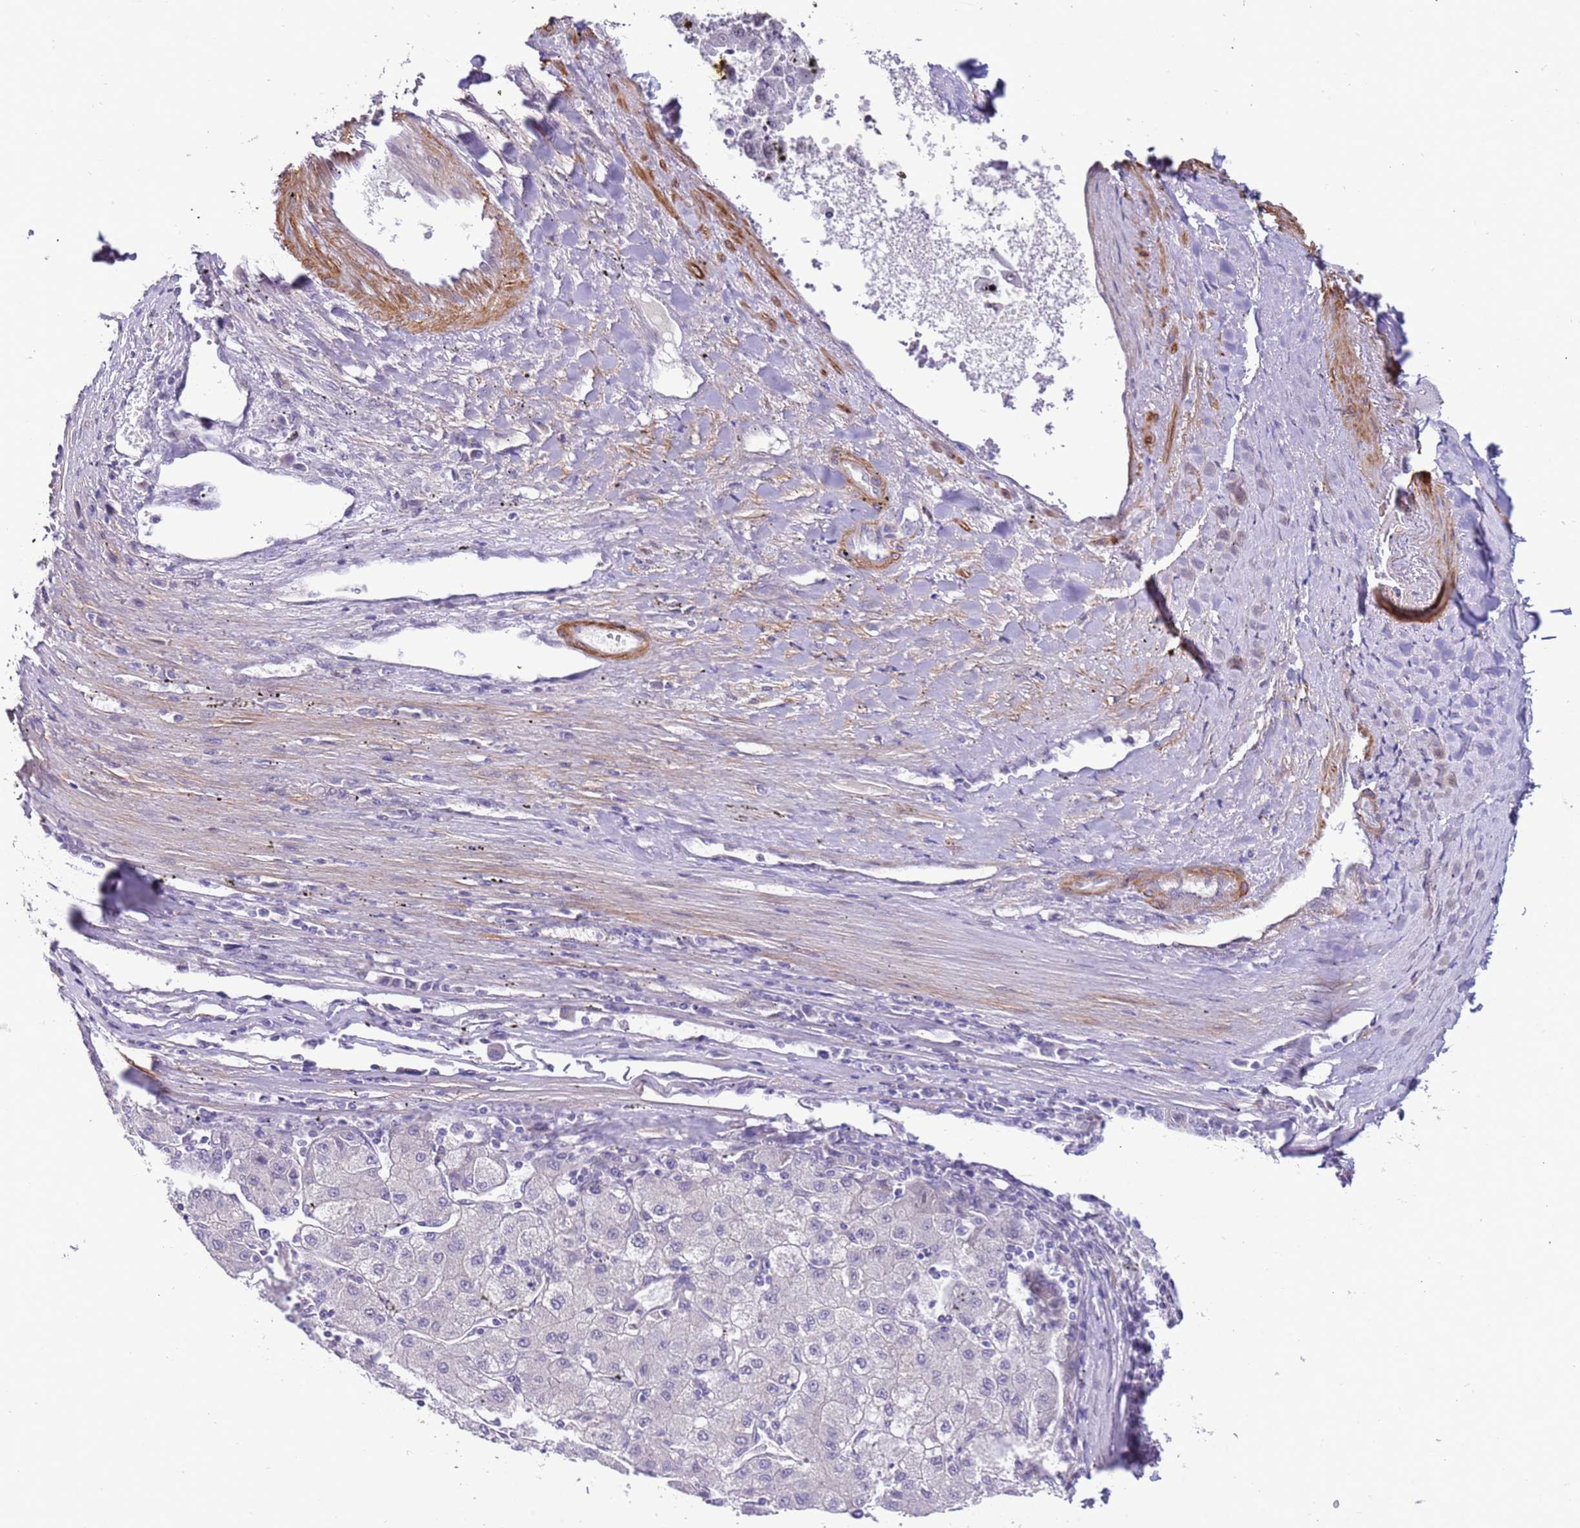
{"staining": {"intensity": "negative", "quantity": "none", "location": "none"}, "tissue": "liver cancer", "cell_type": "Tumor cells", "image_type": "cancer", "snomed": [{"axis": "morphology", "description": "Carcinoma, Hepatocellular, NOS"}, {"axis": "topography", "description": "Liver"}], "caption": "Liver cancer stained for a protein using immunohistochemistry reveals no staining tumor cells.", "gene": "PLEKHH1", "patient": {"sex": "male", "age": 72}}